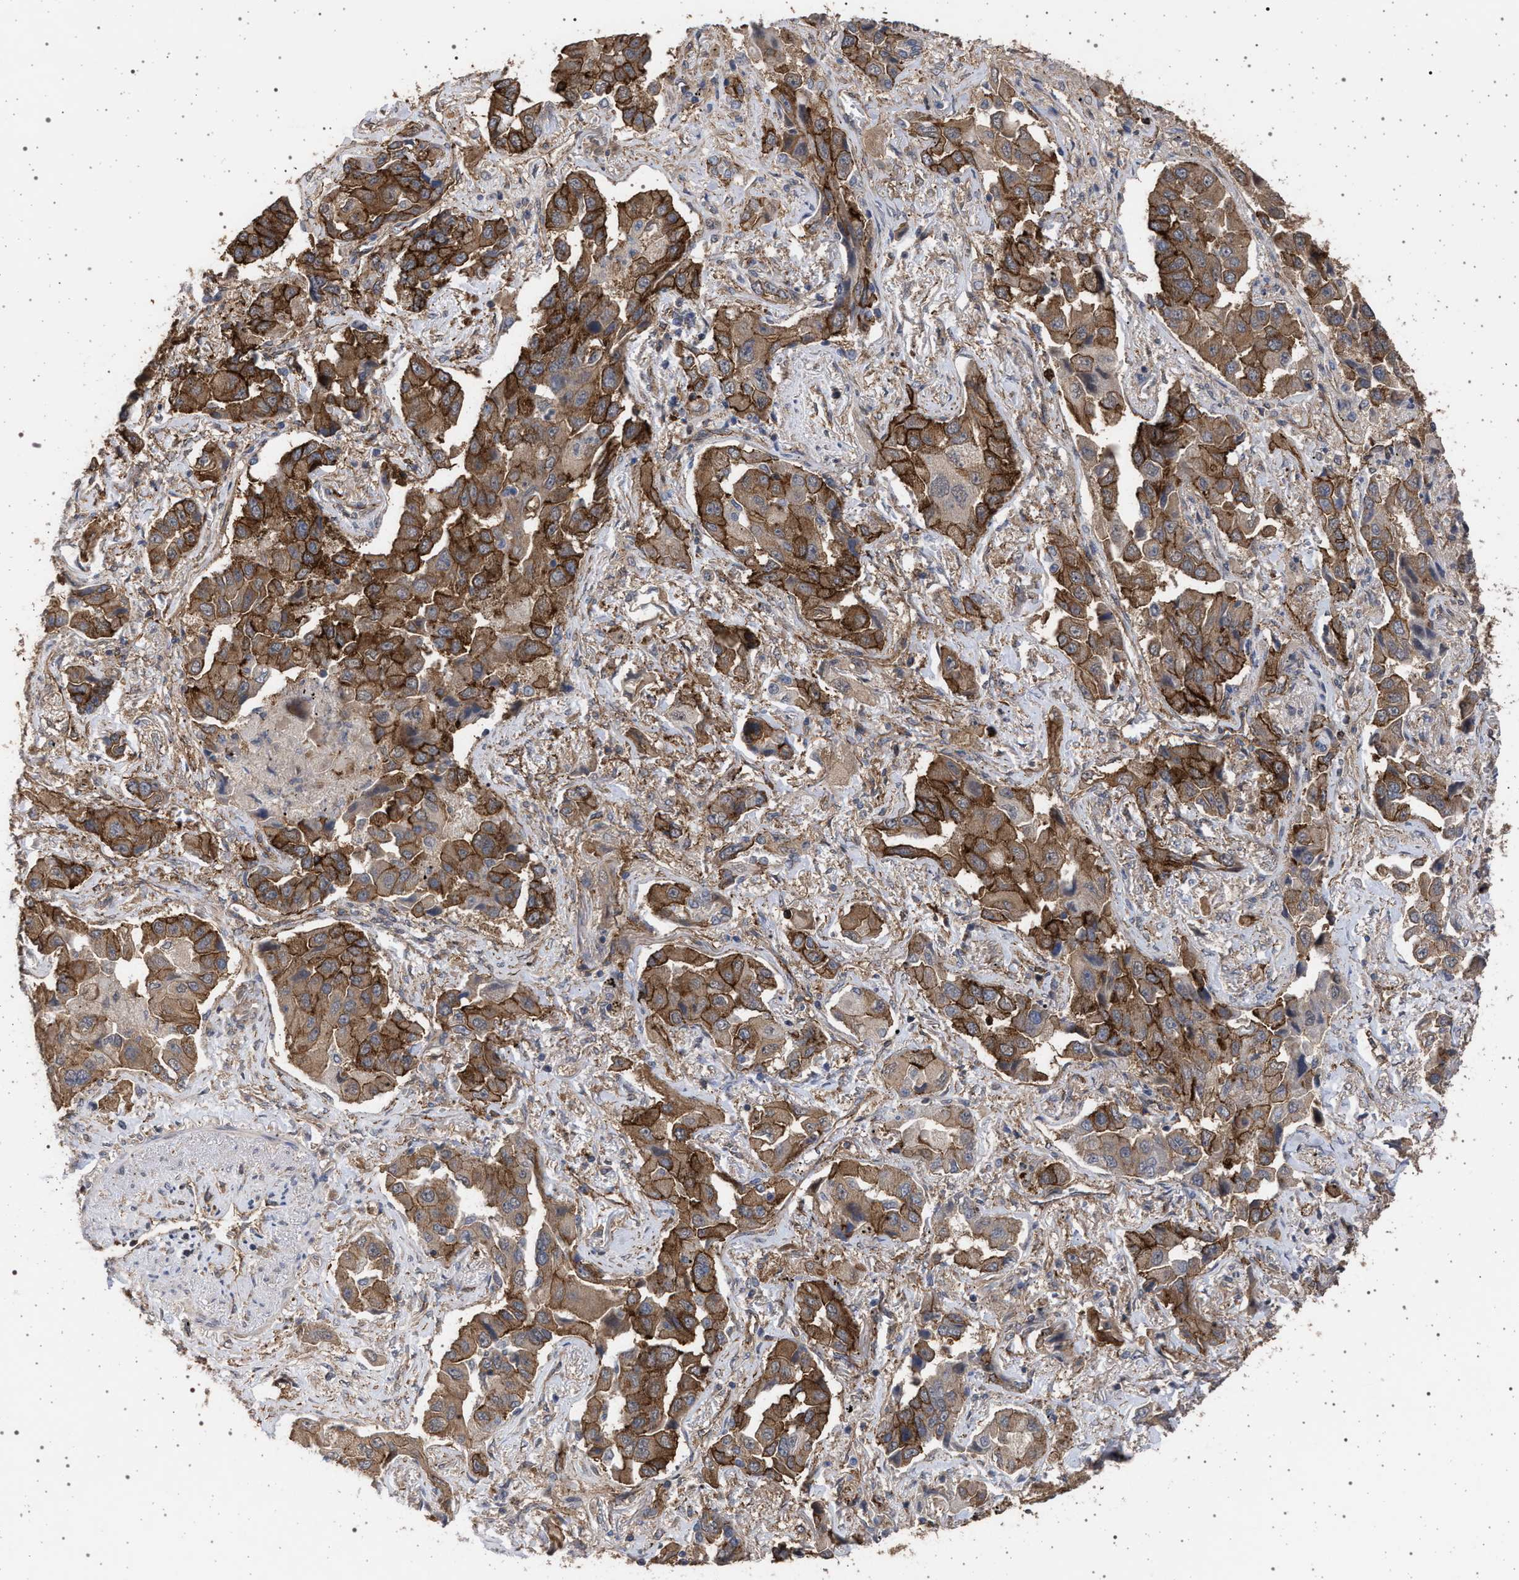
{"staining": {"intensity": "moderate", "quantity": ">75%", "location": "cytoplasmic/membranous"}, "tissue": "lung cancer", "cell_type": "Tumor cells", "image_type": "cancer", "snomed": [{"axis": "morphology", "description": "Adenocarcinoma, NOS"}, {"axis": "topography", "description": "Lung"}], "caption": "Moderate cytoplasmic/membranous protein positivity is identified in approximately >75% of tumor cells in lung adenocarcinoma.", "gene": "IFT20", "patient": {"sex": "female", "age": 65}}